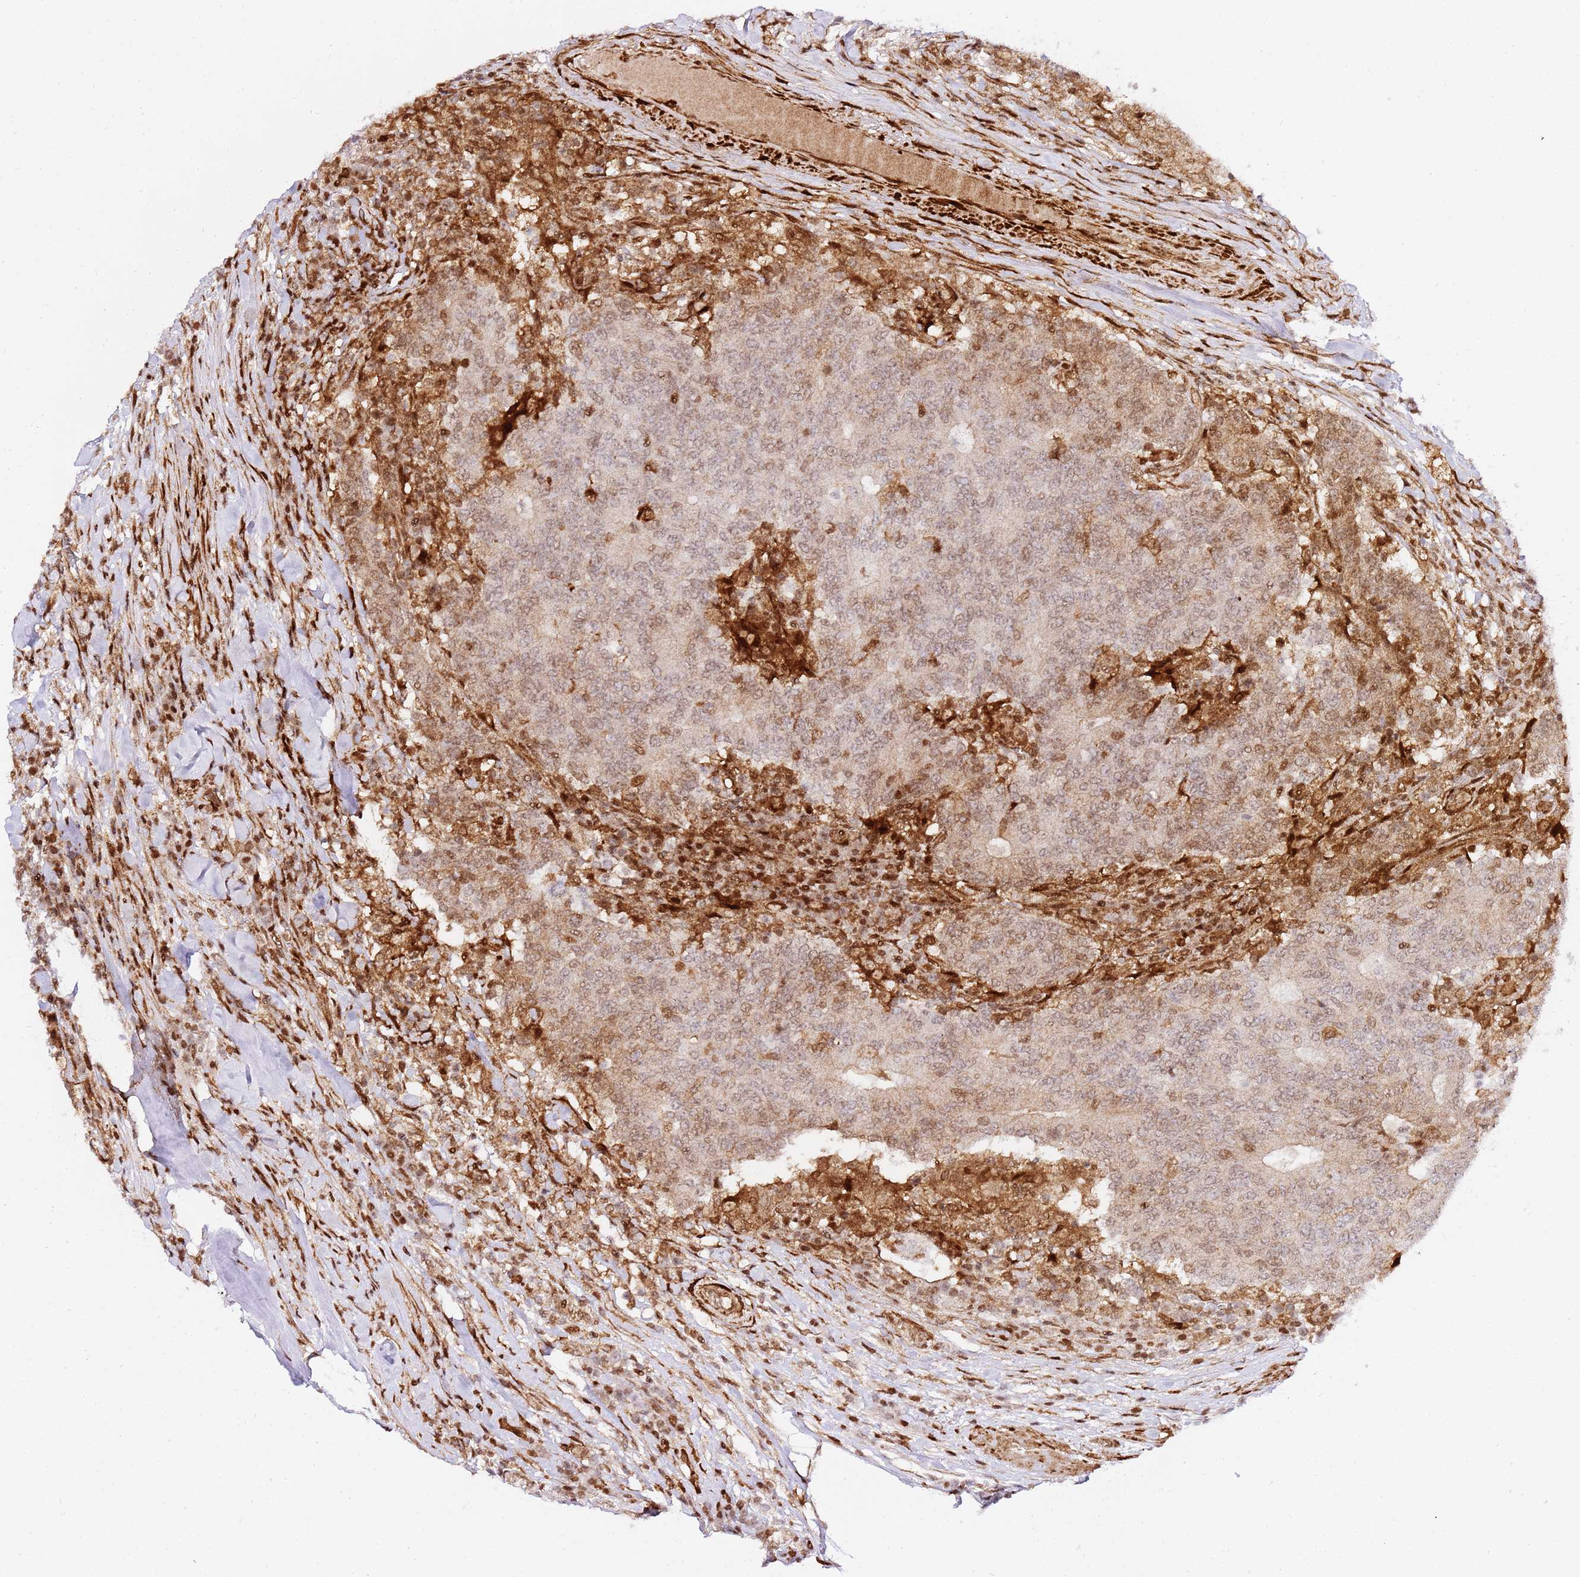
{"staining": {"intensity": "moderate", "quantity": "25%-75%", "location": "cytoplasmic/membranous,nuclear"}, "tissue": "colorectal cancer", "cell_type": "Tumor cells", "image_type": "cancer", "snomed": [{"axis": "morphology", "description": "Adenocarcinoma, NOS"}, {"axis": "topography", "description": "Colon"}], "caption": "IHC micrograph of neoplastic tissue: colorectal cancer stained using IHC displays medium levels of moderate protein expression localized specifically in the cytoplasmic/membranous and nuclear of tumor cells, appearing as a cytoplasmic/membranous and nuclear brown color.", "gene": "GBP2", "patient": {"sex": "female", "age": 75}}